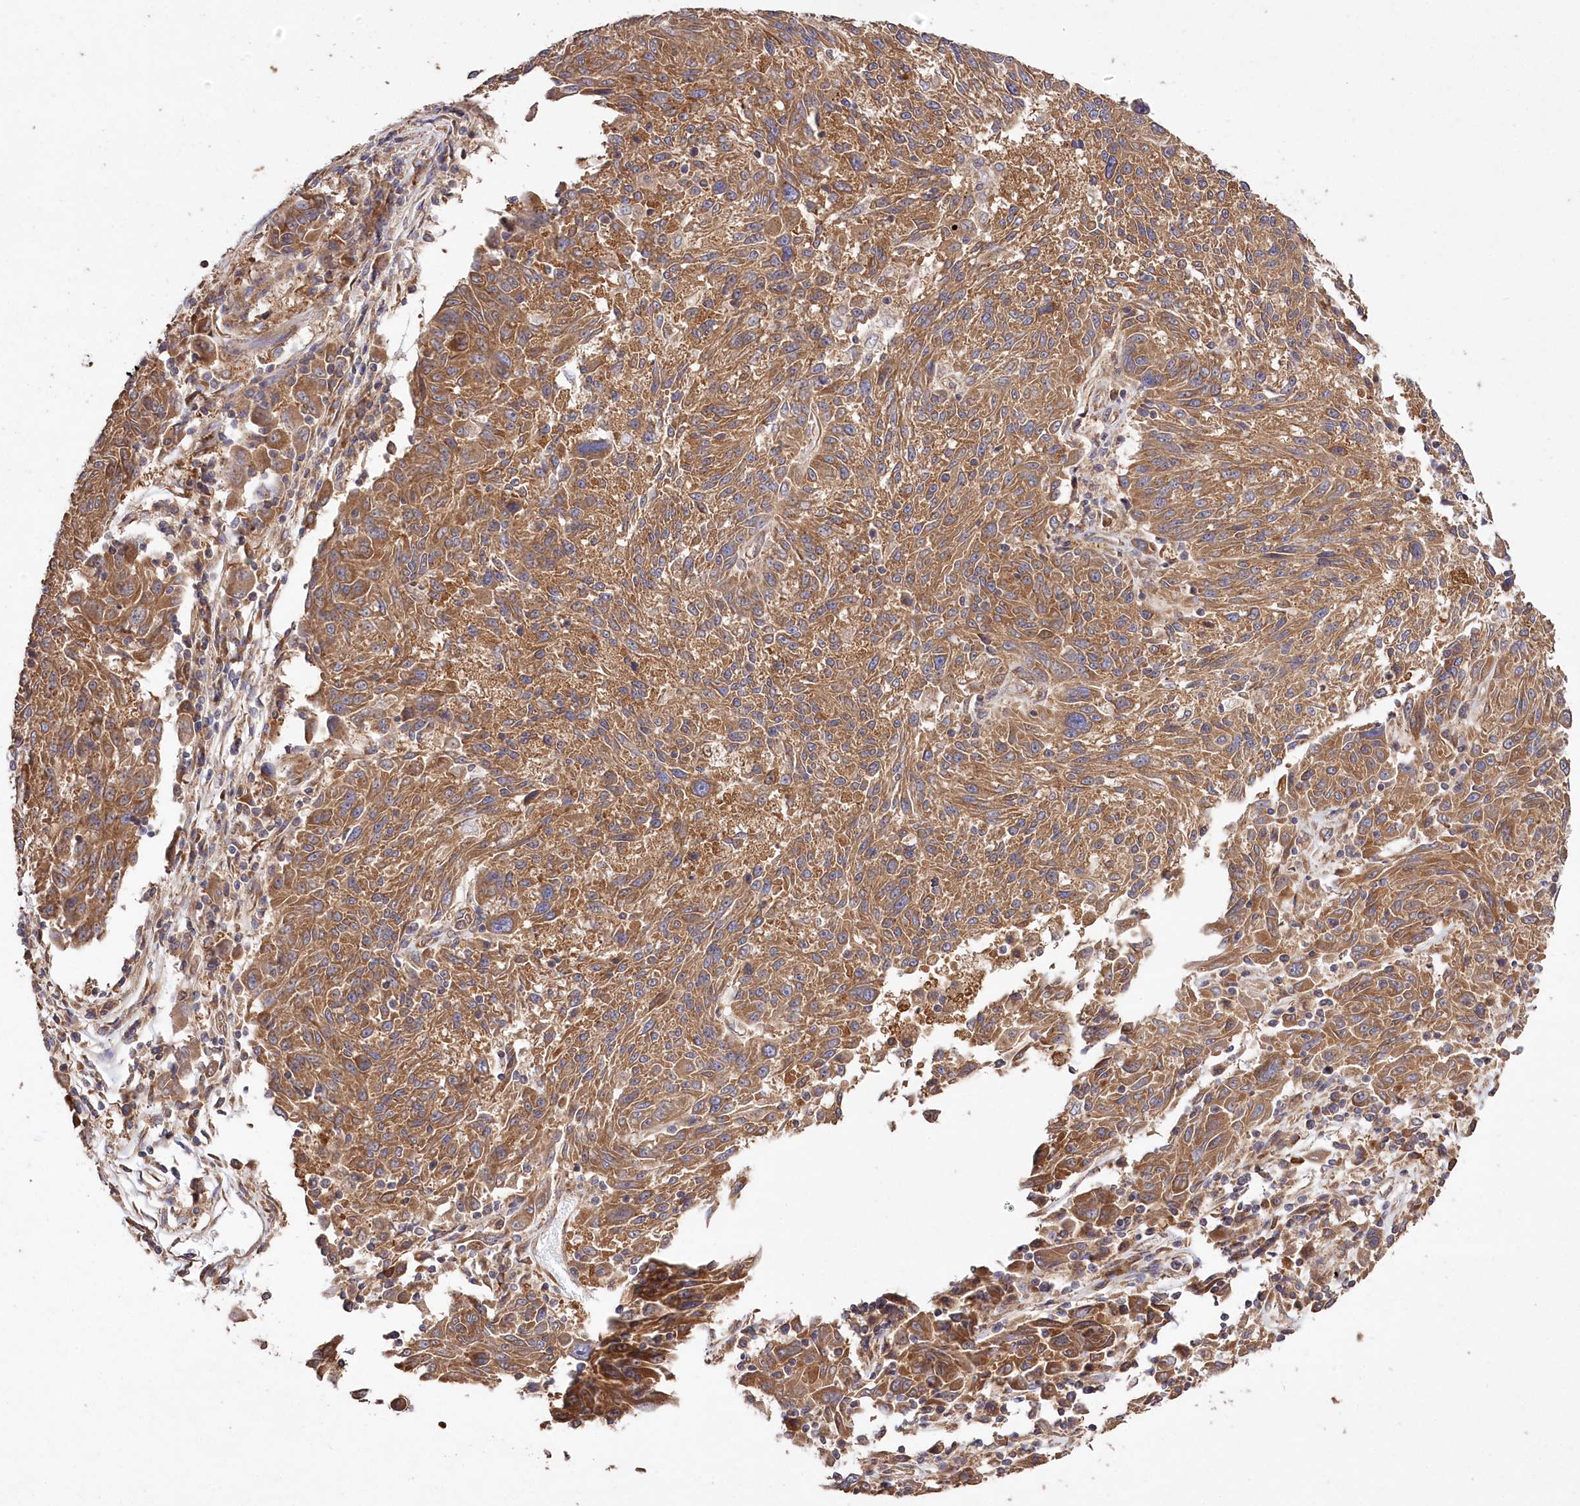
{"staining": {"intensity": "moderate", "quantity": ">75%", "location": "cytoplasmic/membranous"}, "tissue": "melanoma", "cell_type": "Tumor cells", "image_type": "cancer", "snomed": [{"axis": "morphology", "description": "Malignant melanoma, NOS"}, {"axis": "topography", "description": "Skin"}], "caption": "This photomicrograph demonstrates immunohistochemistry staining of malignant melanoma, with medium moderate cytoplasmic/membranous positivity in about >75% of tumor cells.", "gene": "PRSS53", "patient": {"sex": "male", "age": 53}}